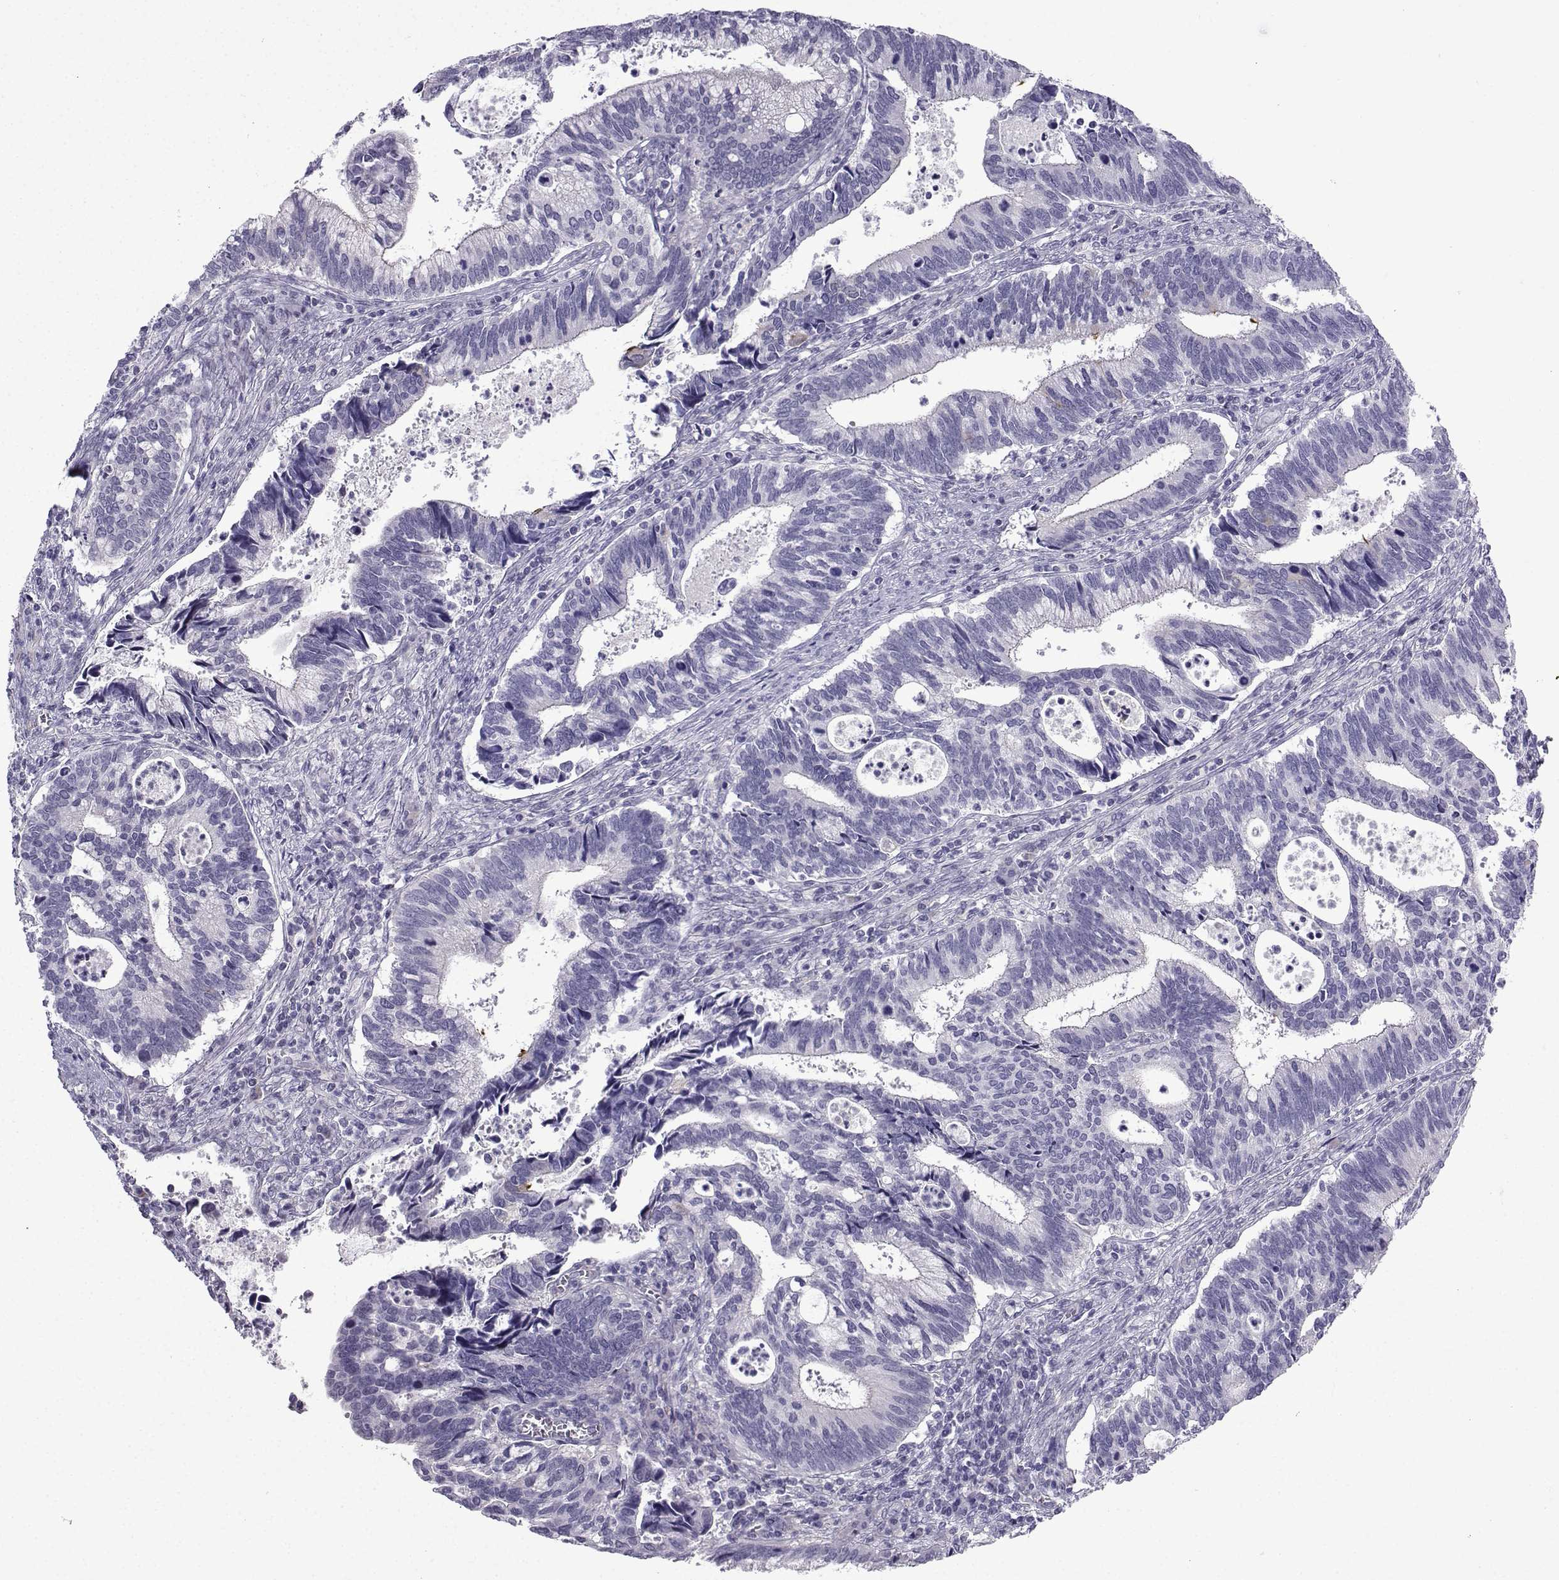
{"staining": {"intensity": "negative", "quantity": "none", "location": "none"}, "tissue": "cervical cancer", "cell_type": "Tumor cells", "image_type": "cancer", "snomed": [{"axis": "morphology", "description": "Adenocarcinoma, NOS"}, {"axis": "topography", "description": "Cervix"}], "caption": "Tumor cells show no significant protein staining in adenocarcinoma (cervical).", "gene": "CFAP53", "patient": {"sex": "female", "age": 42}}